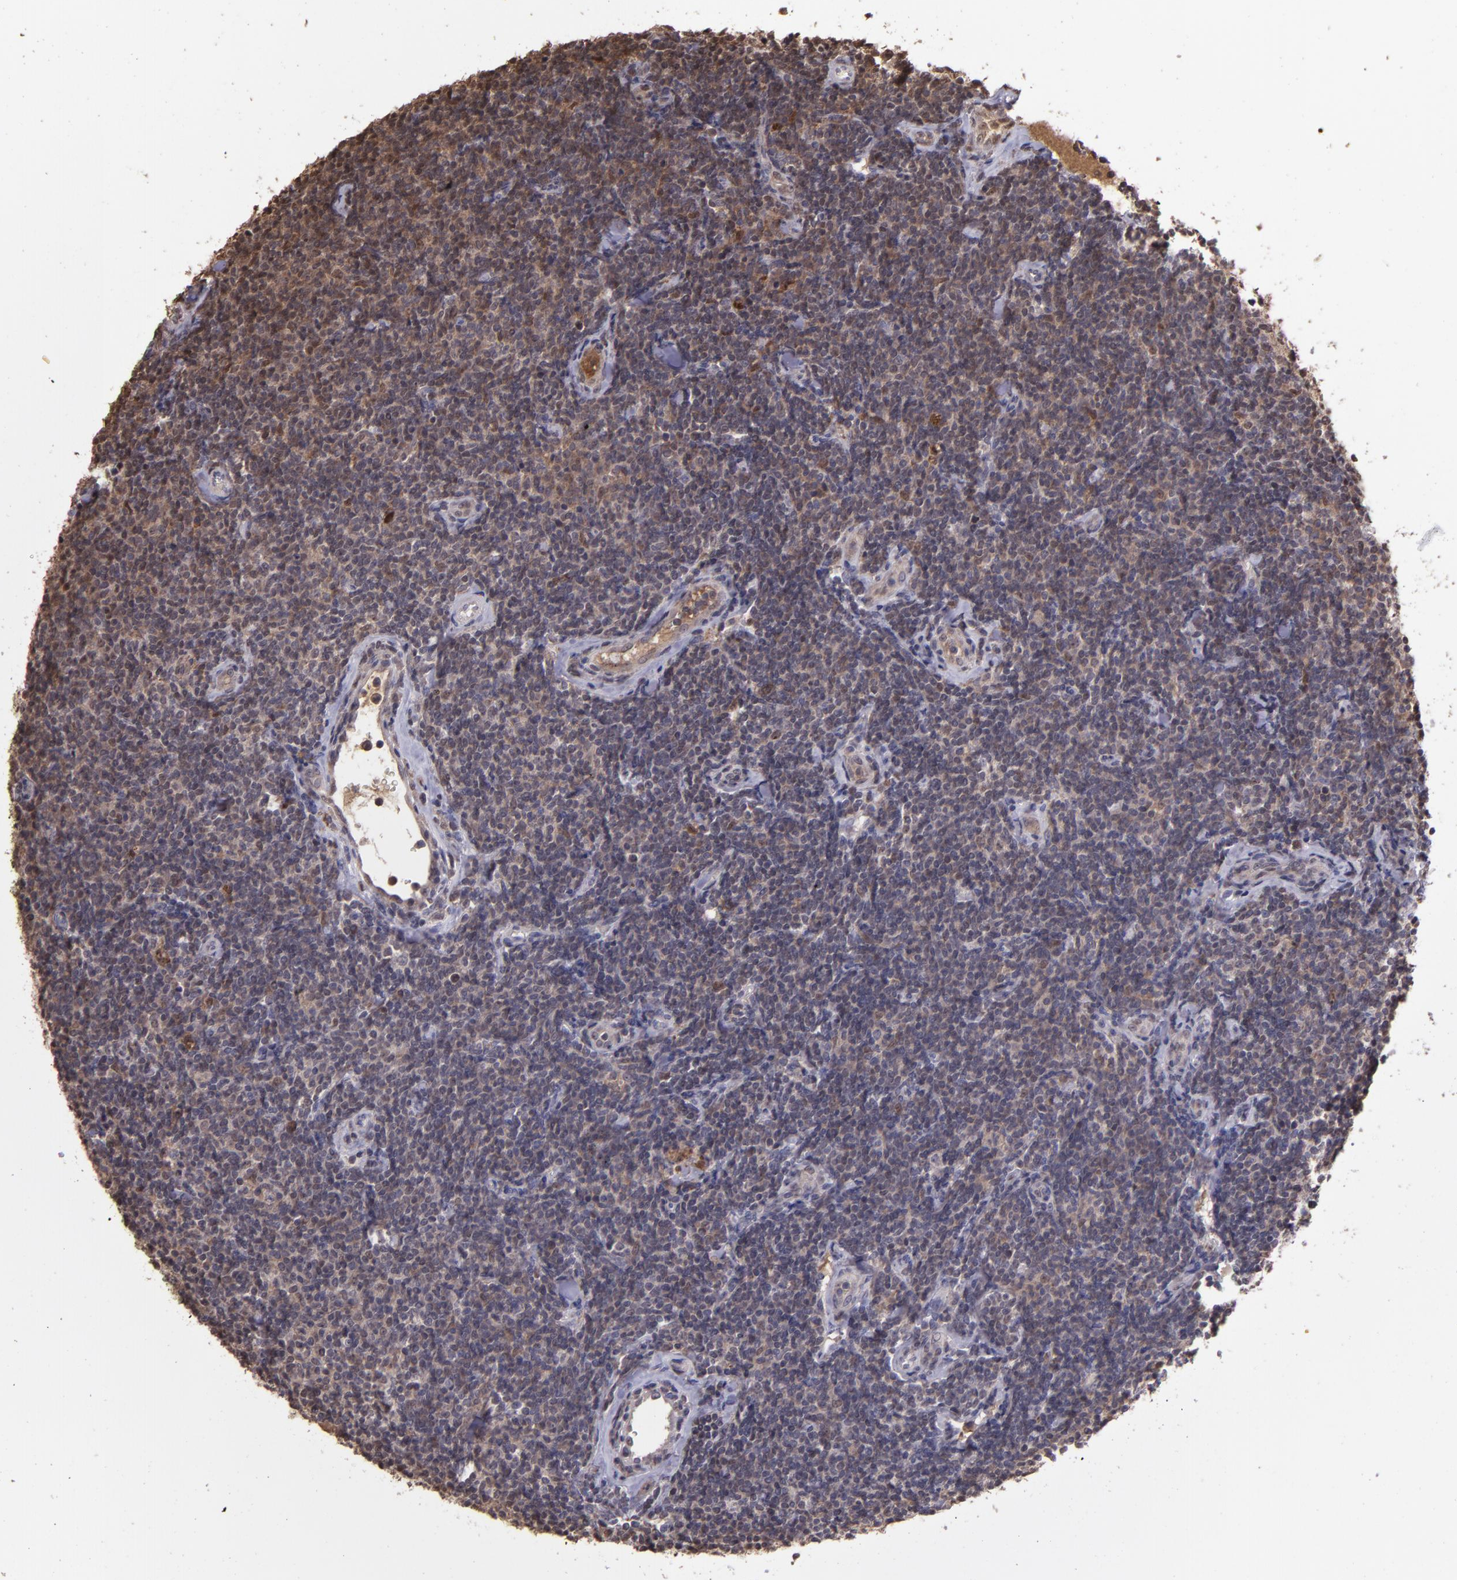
{"staining": {"intensity": "weak", "quantity": "25%-75%", "location": "cytoplasmic/membranous"}, "tissue": "lymphoma", "cell_type": "Tumor cells", "image_type": "cancer", "snomed": [{"axis": "morphology", "description": "Malignant lymphoma, non-Hodgkin's type, Low grade"}, {"axis": "topography", "description": "Lymph node"}], "caption": "A low amount of weak cytoplasmic/membranous expression is identified in about 25%-75% of tumor cells in lymphoma tissue.", "gene": "SERPINF2", "patient": {"sex": "female", "age": 56}}